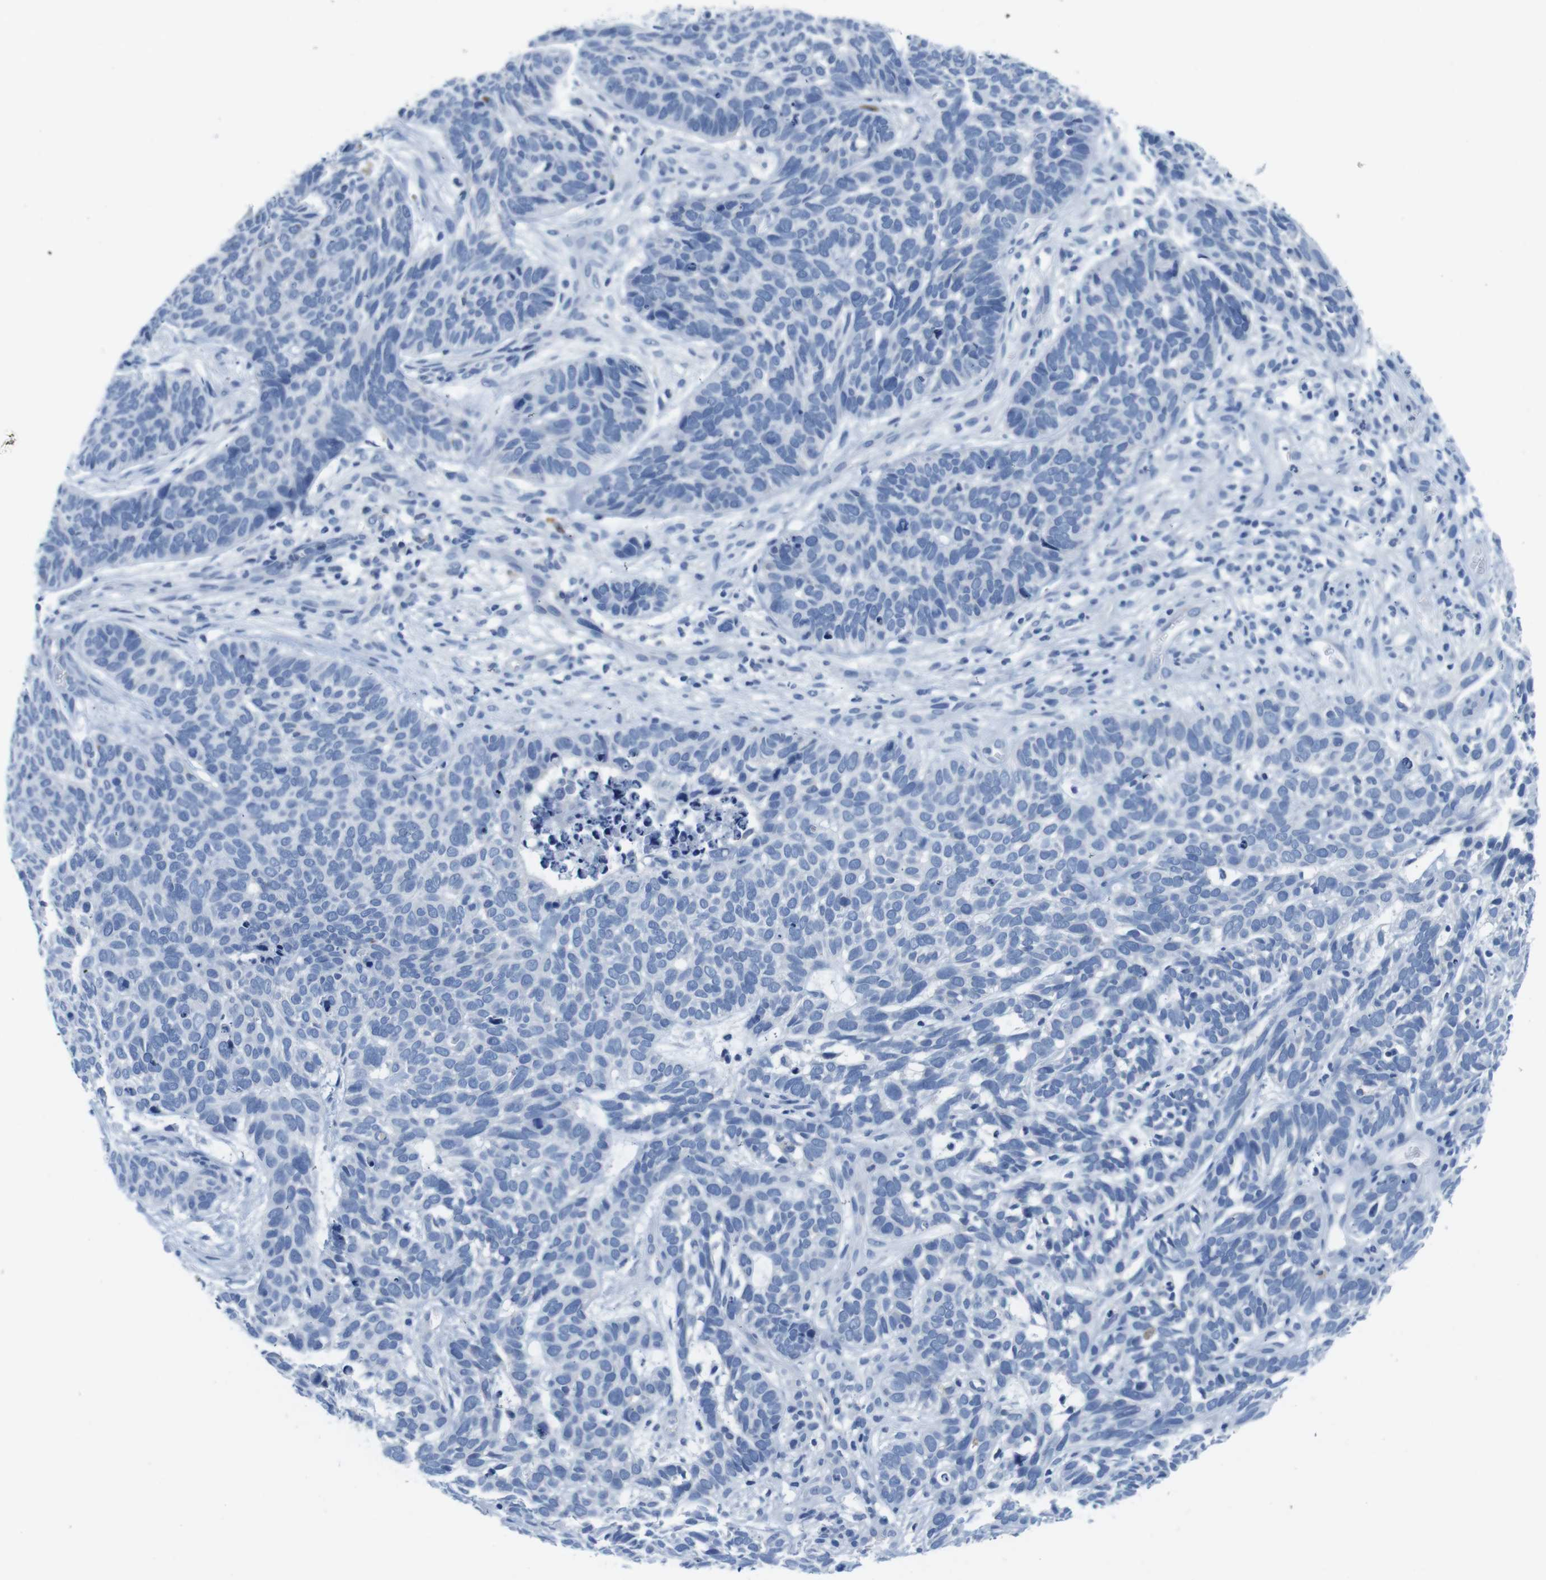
{"staining": {"intensity": "negative", "quantity": "none", "location": "none"}, "tissue": "skin cancer", "cell_type": "Tumor cells", "image_type": "cancer", "snomed": [{"axis": "morphology", "description": "Basal cell carcinoma"}, {"axis": "topography", "description": "Skin"}], "caption": "This is an immunohistochemistry histopathology image of human basal cell carcinoma (skin). There is no staining in tumor cells.", "gene": "MAP6", "patient": {"sex": "male", "age": 87}}